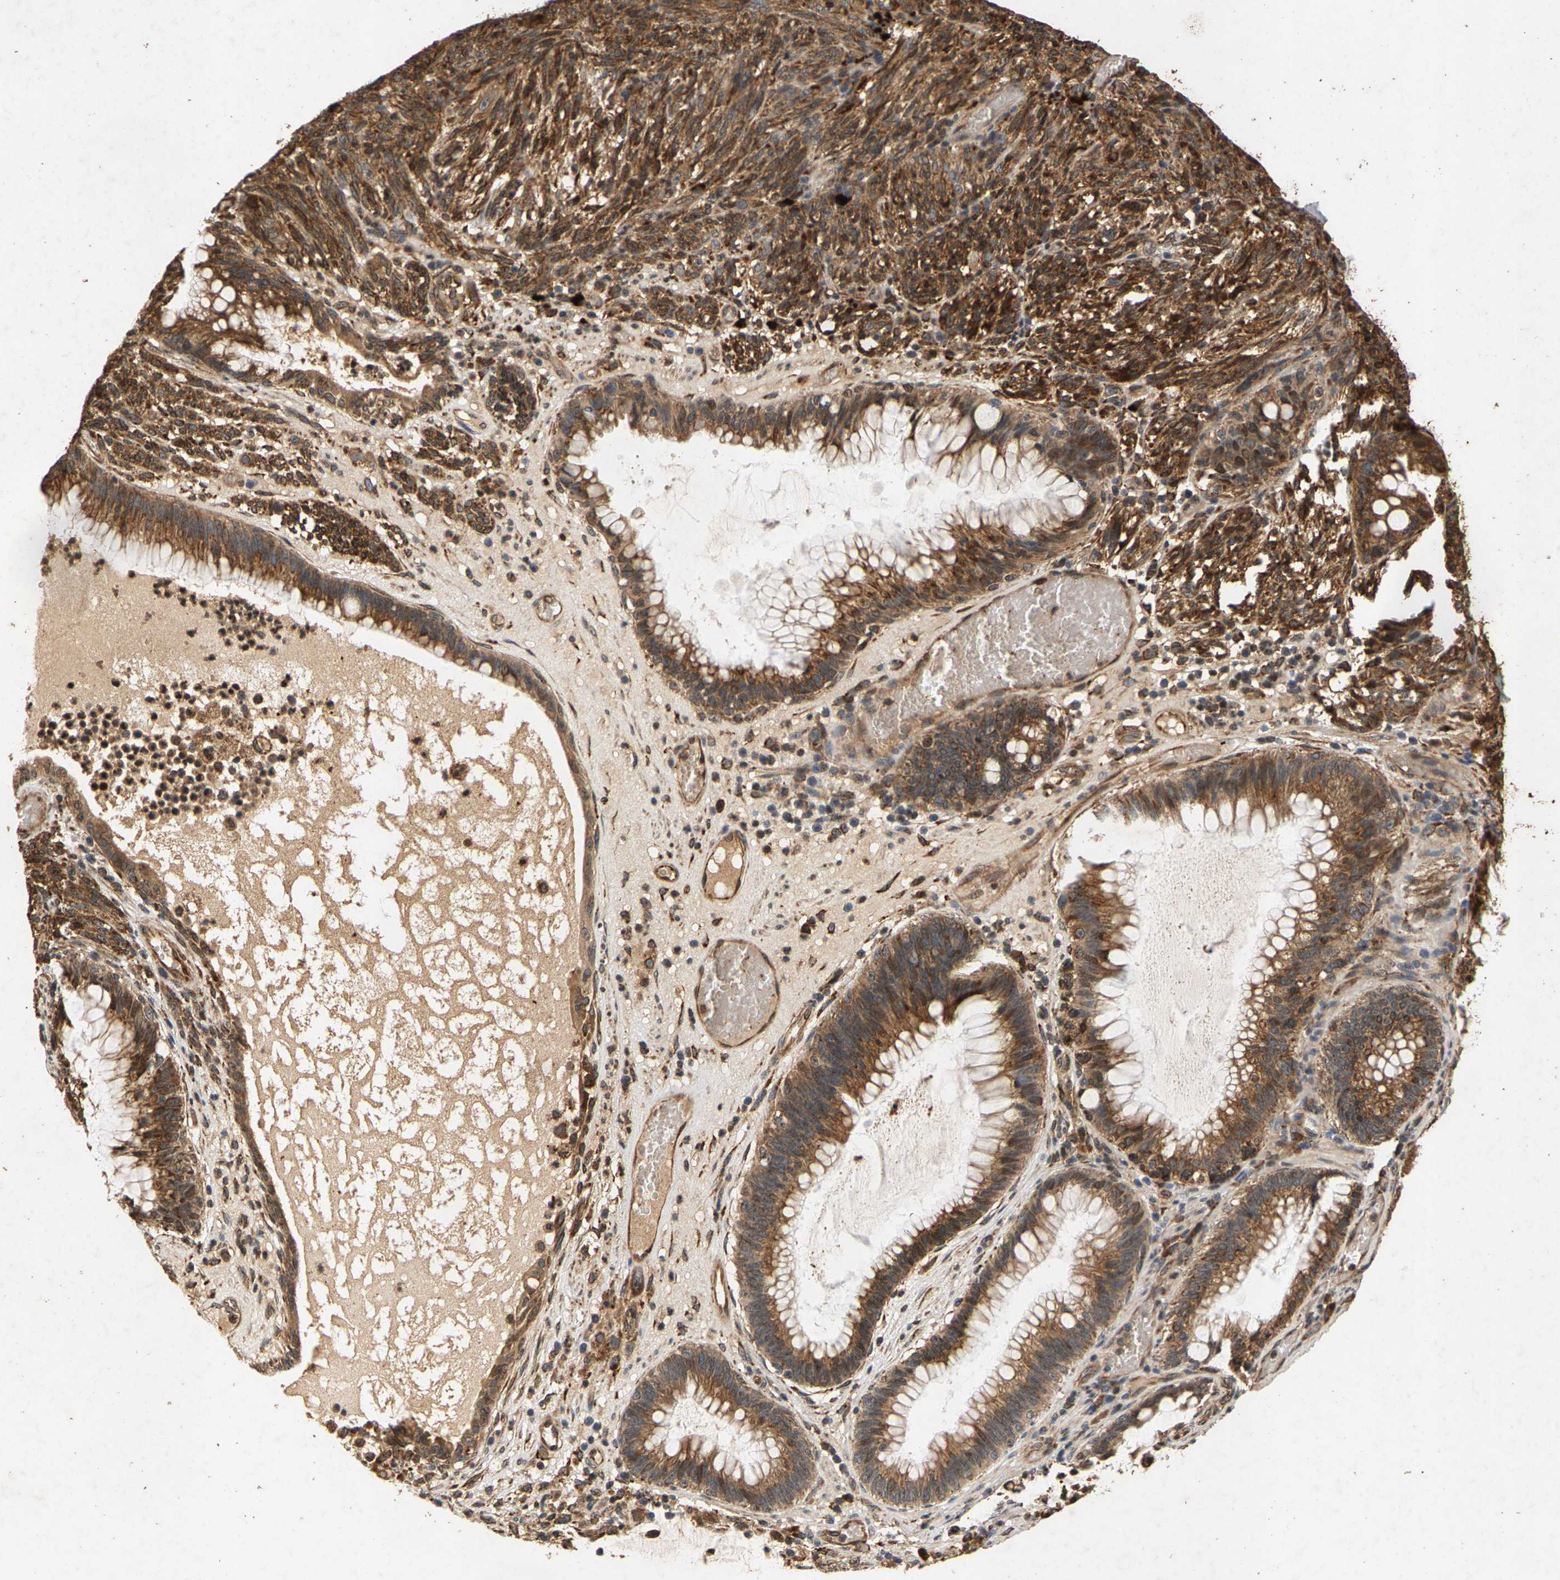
{"staining": {"intensity": "moderate", "quantity": ">75%", "location": "cytoplasmic/membranous"}, "tissue": "melanoma", "cell_type": "Tumor cells", "image_type": "cancer", "snomed": [{"axis": "morphology", "description": "Malignant melanoma, NOS"}, {"axis": "topography", "description": "Rectum"}], "caption": "An immunohistochemistry histopathology image of tumor tissue is shown. Protein staining in brown shows moderate cytoplasmic/membranous positivity in melanoma within tumor cells.", "gene": "CIDEC", "patient": {"sex": "female", "age": 81}}